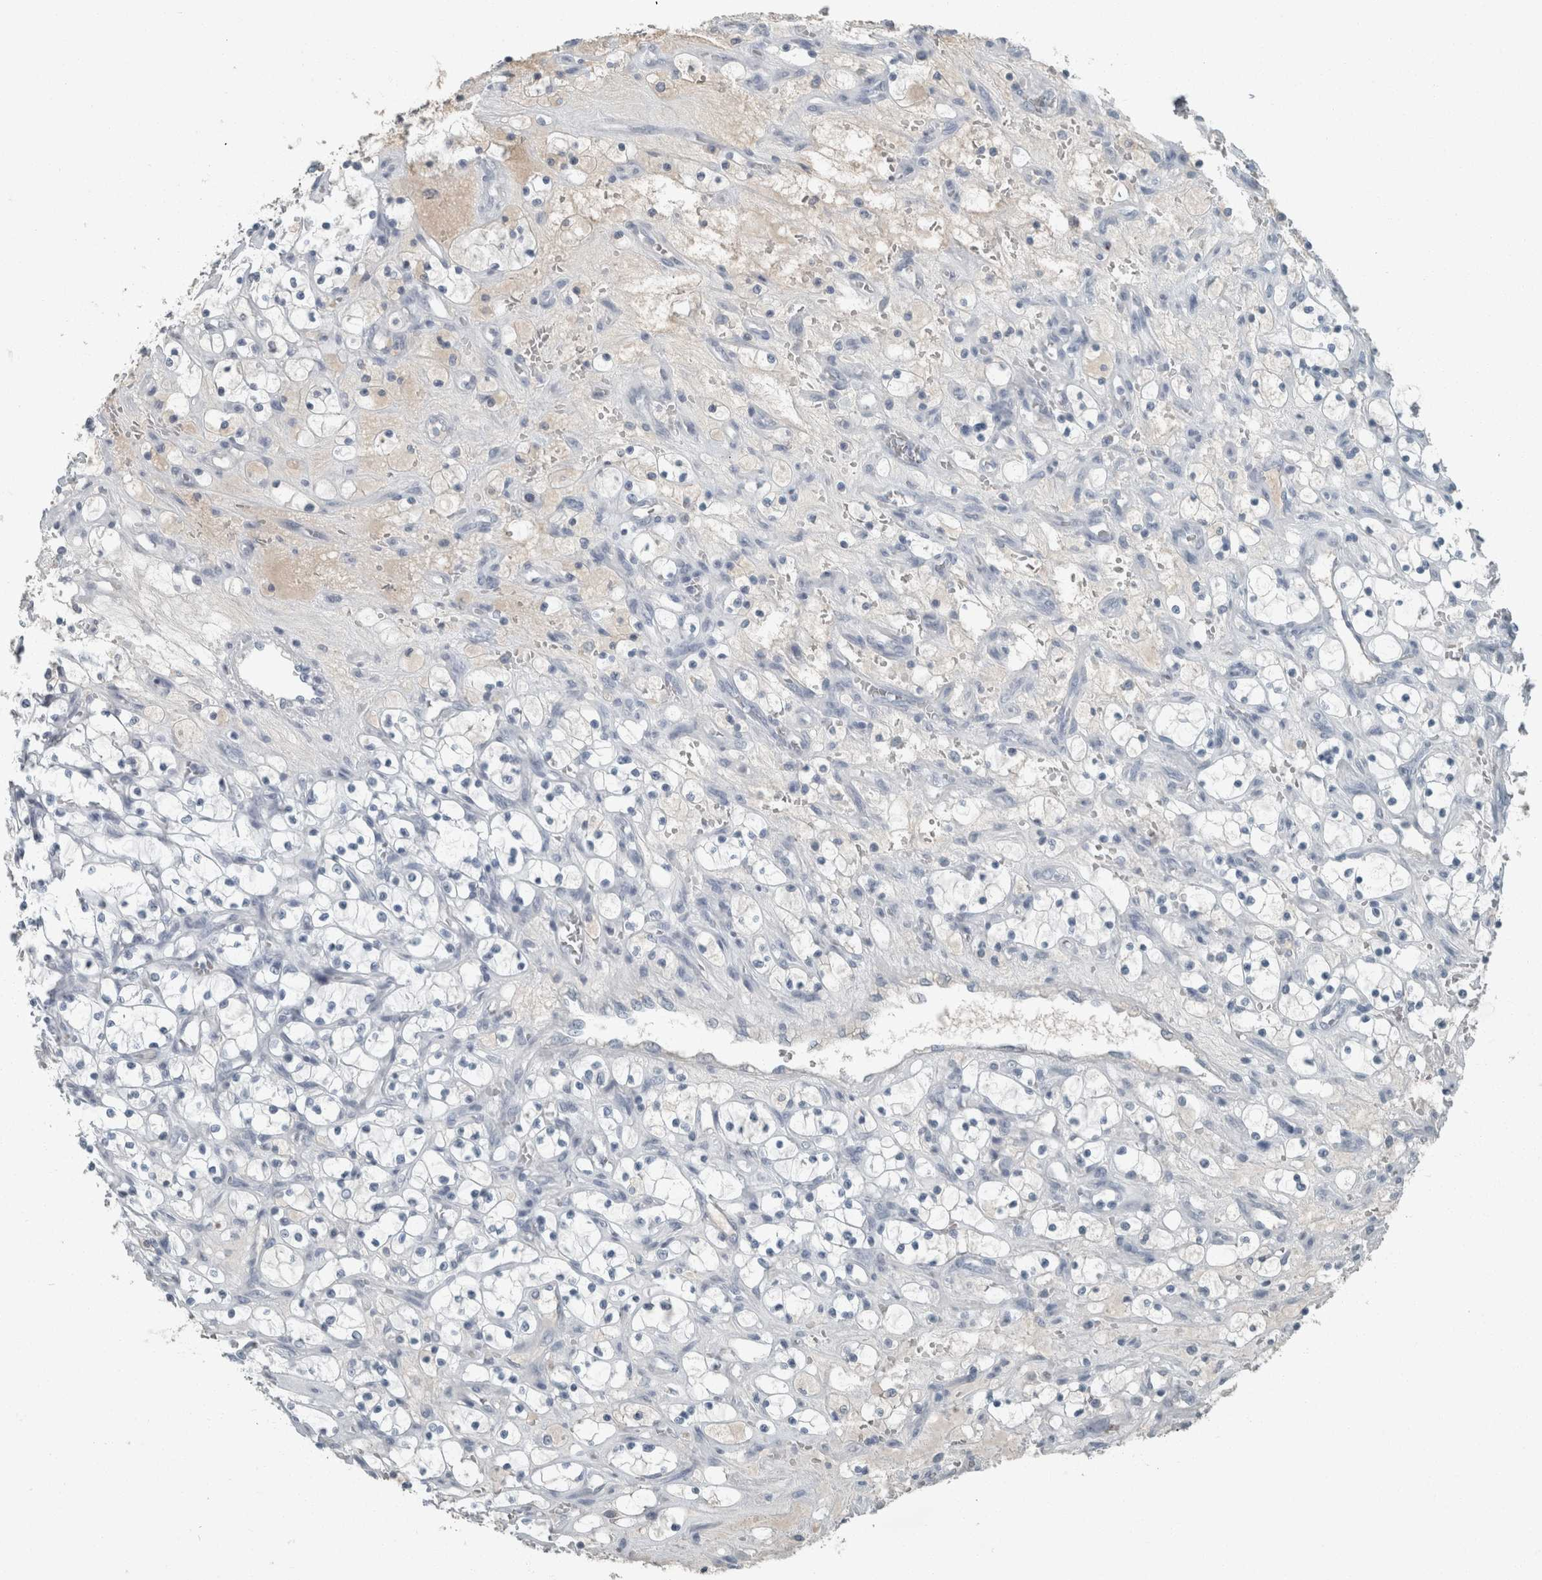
{"staining": {"intensity": "negative", "quantity": "none", "location": "none"}, "tissue": "renal cancer", "cell_type": "Tumor cells", "image_type": "cancer", "snomed": [{"axis": "morphology", "description": "Adenocarcinoma, NOS"}, {"axis": "topography", "description": "Kidney"}], "caption": "Adenocarcinoma (renal) was stained to show a protein in brown. There is no significant expression in tumor cells.", "gene": "CHL1", "patient": {"sex": "female", "age": 69}}